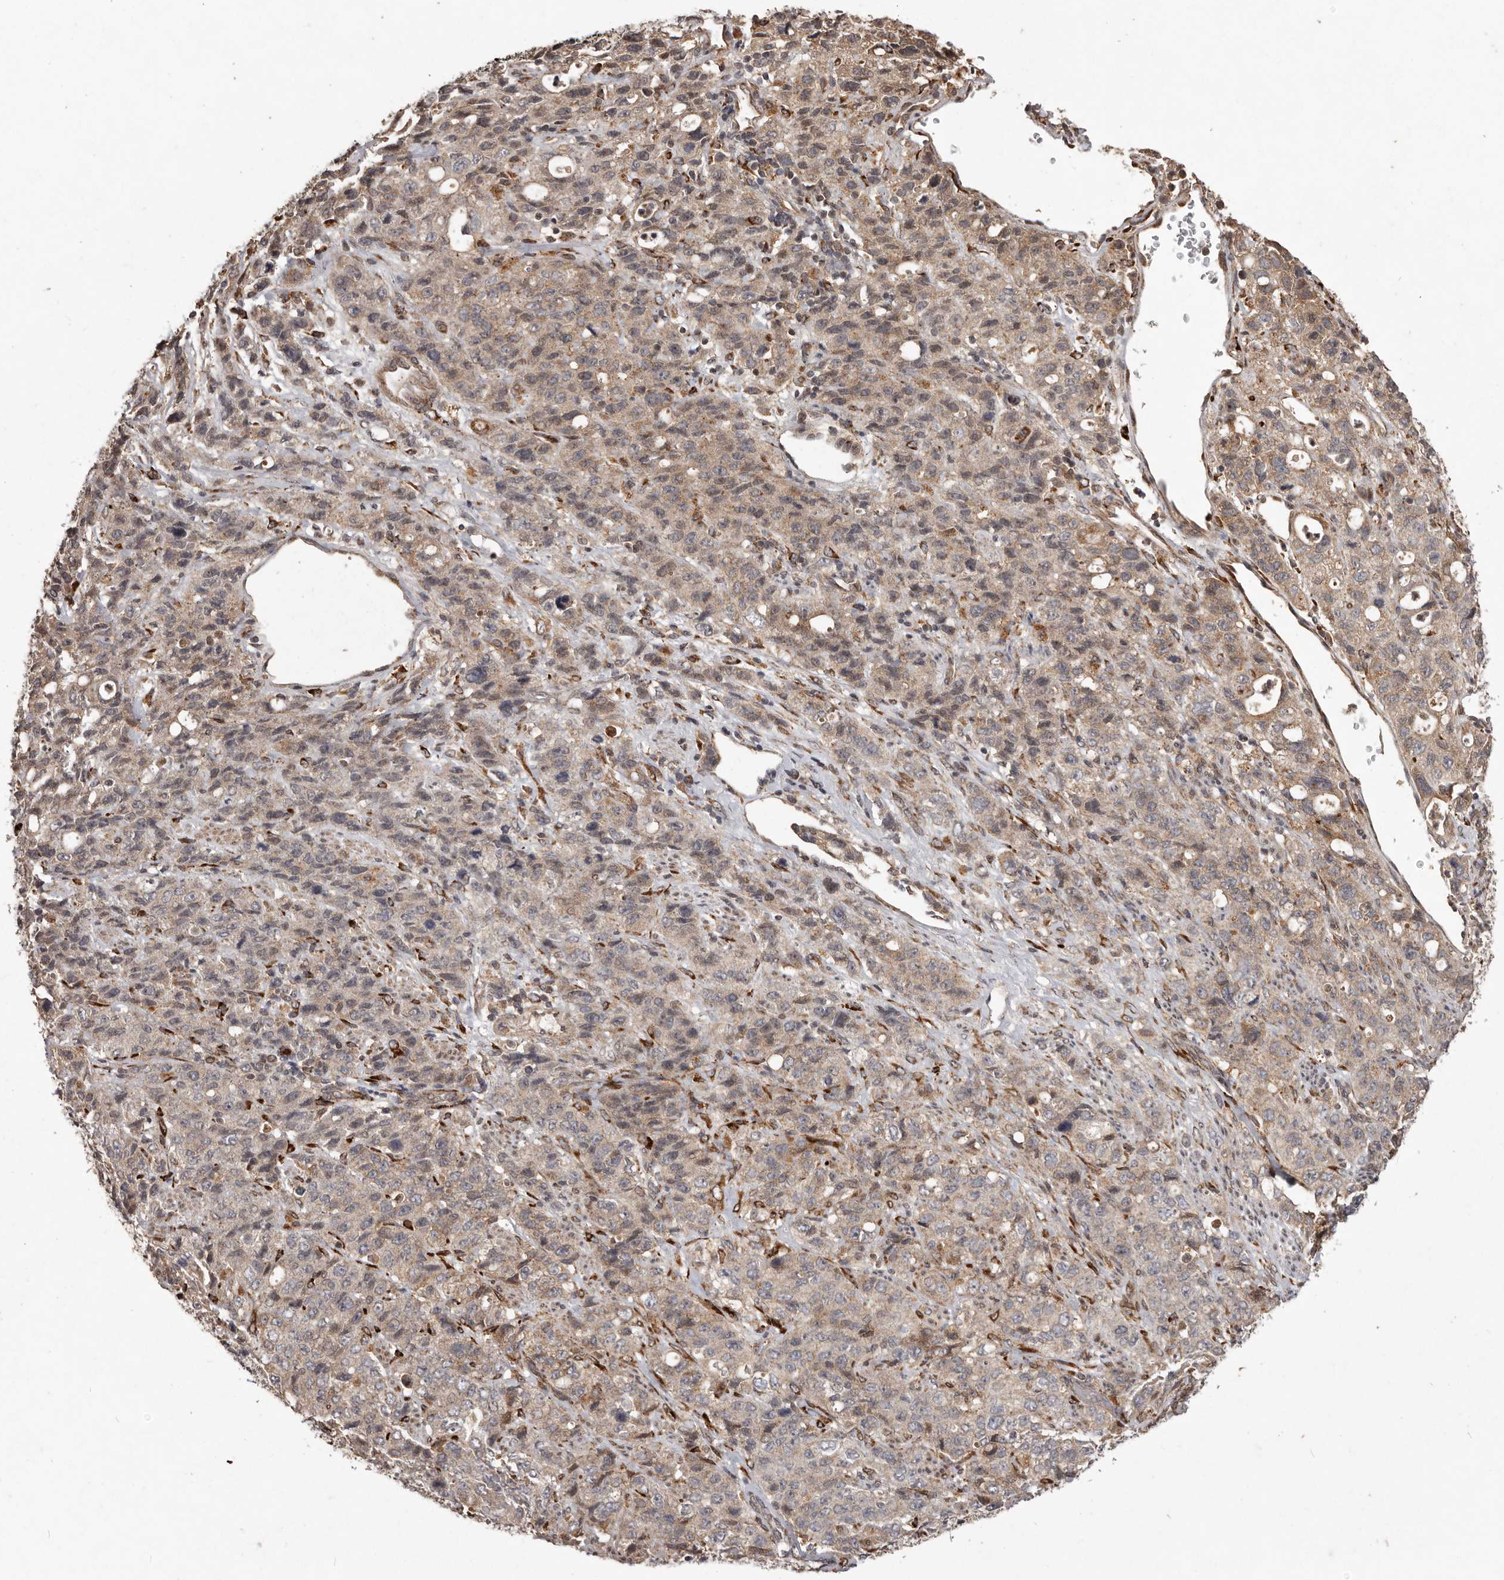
{"staining": {"intensity": "weak", "quantity": "25%-75%", "location": "cytoplasmic/membranous"}, "tissue": "stomach cancer", "cell_type": "Tumor cells", "image_type": "cancer", "snomed": [{"axis": "morphology", "description": "Adenocarcinoma, NOS"}, {"axis": "topography", "description": "Stomach"}], "caption": "Tumor cells reveal low levels of weak cytoplasmic/membranous staining in about 25%-75% of cells in stomach adenocarcinoma.", "gene": "PLOD2", "patient": {"sex": "male", "age": 48}}